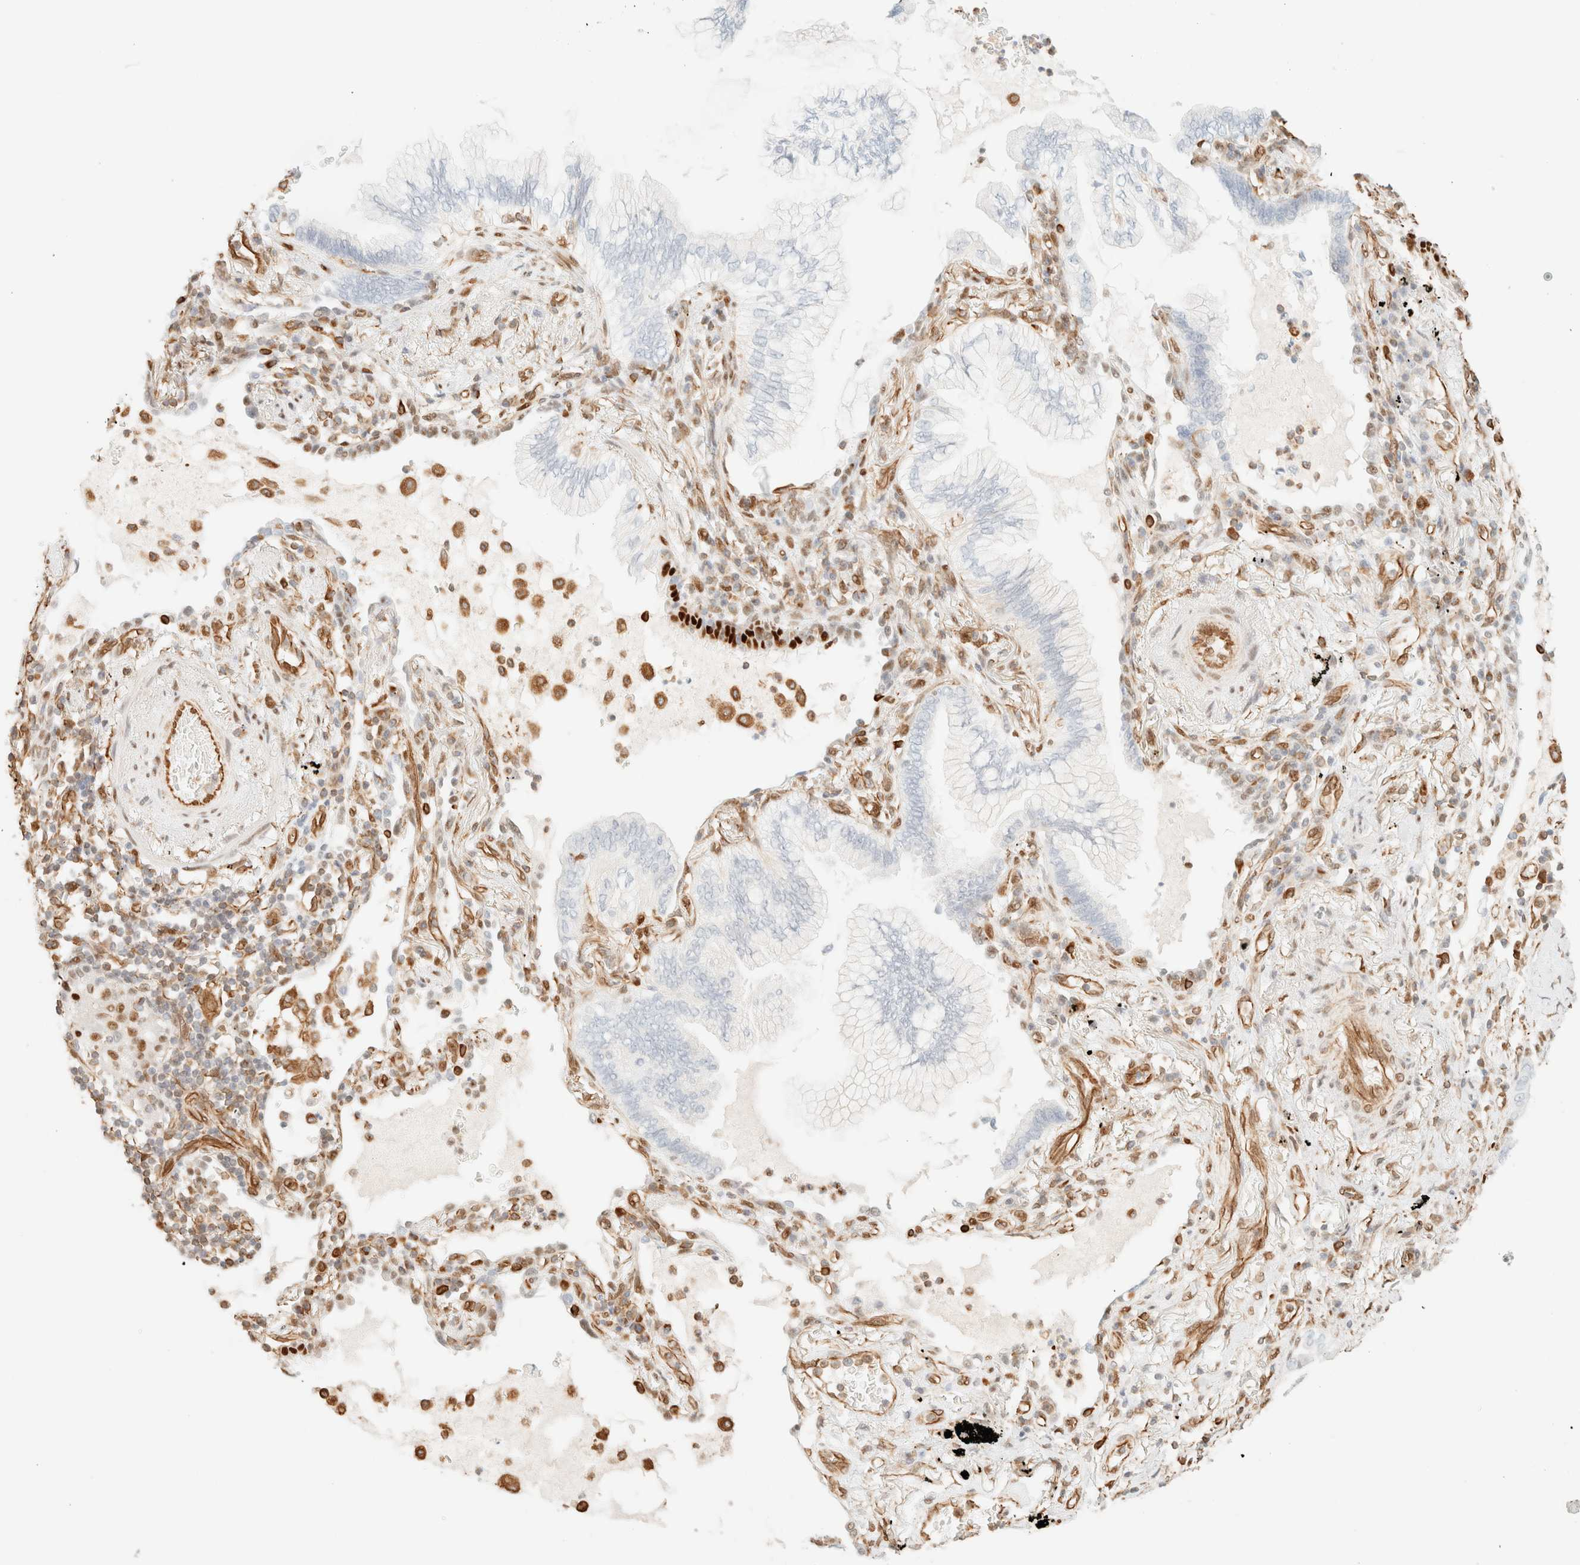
{"staining": {"intensity": "negative", "quantity": "none", "location": "none"}, "tissue": "lung cancer", "cell_type": "Tumor cells", "image_type": "cancer", "snomed": [{"axis": "morphology", "description": "Adenocarcinoma, NOS"}, {"axis": "topography", "description": "Lung"}], "caption": "Tumor cells show no significant protein expression in adenocarcinoma (lung).", "gene": "ZSCAN18", "patient": {"sex": "female", "age": 70}}